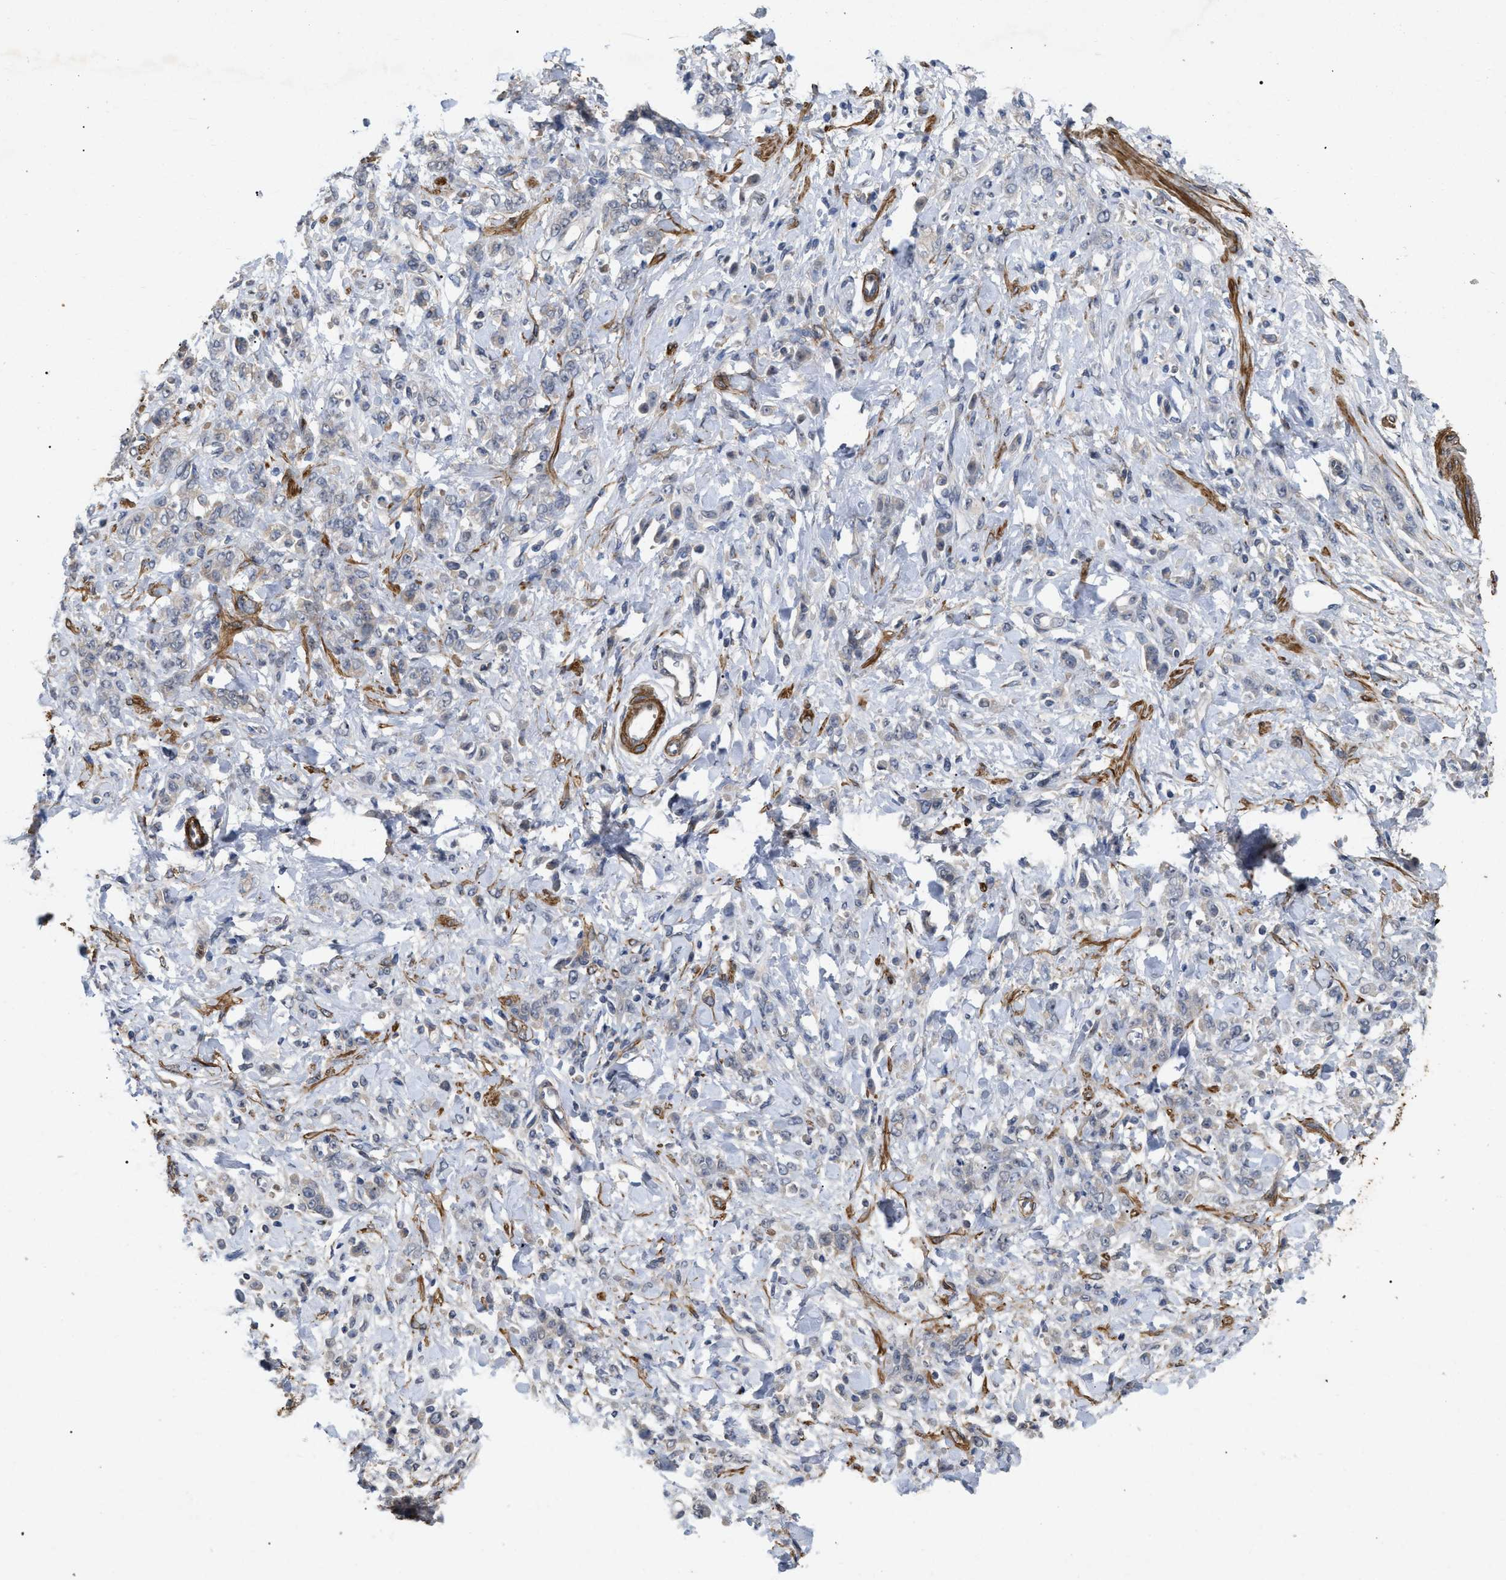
{"staining": {"intensity": "weak", "quantity": "25%-75%", "location": "cytoplasmic/membranous"}, "tissue": "stomach cancer", "cell_type": "Tumor cells", "image_type": "cancer", "snomed": [{"axis": "morphology", "description": "Normal tissue, NOS"}, {"axis": "morphology", "description": "Adenocarcinoma, NOS"}, {"axis": "topography", "description": "Stomach"}], "caption": "Immunohistochemical staining of human stomach cancer (adenocarcinoma) demonstrates weak cytoplasmic/membranous protein positivity in approximately 25%-75% of tumor cells. Using DAB (brown) and hematoxylin (blue) stains, captured at high magnification using brightfield microscopy.", "gene": "ST6GALNAC6", "patient": {"sex": "male", "age": 82}}